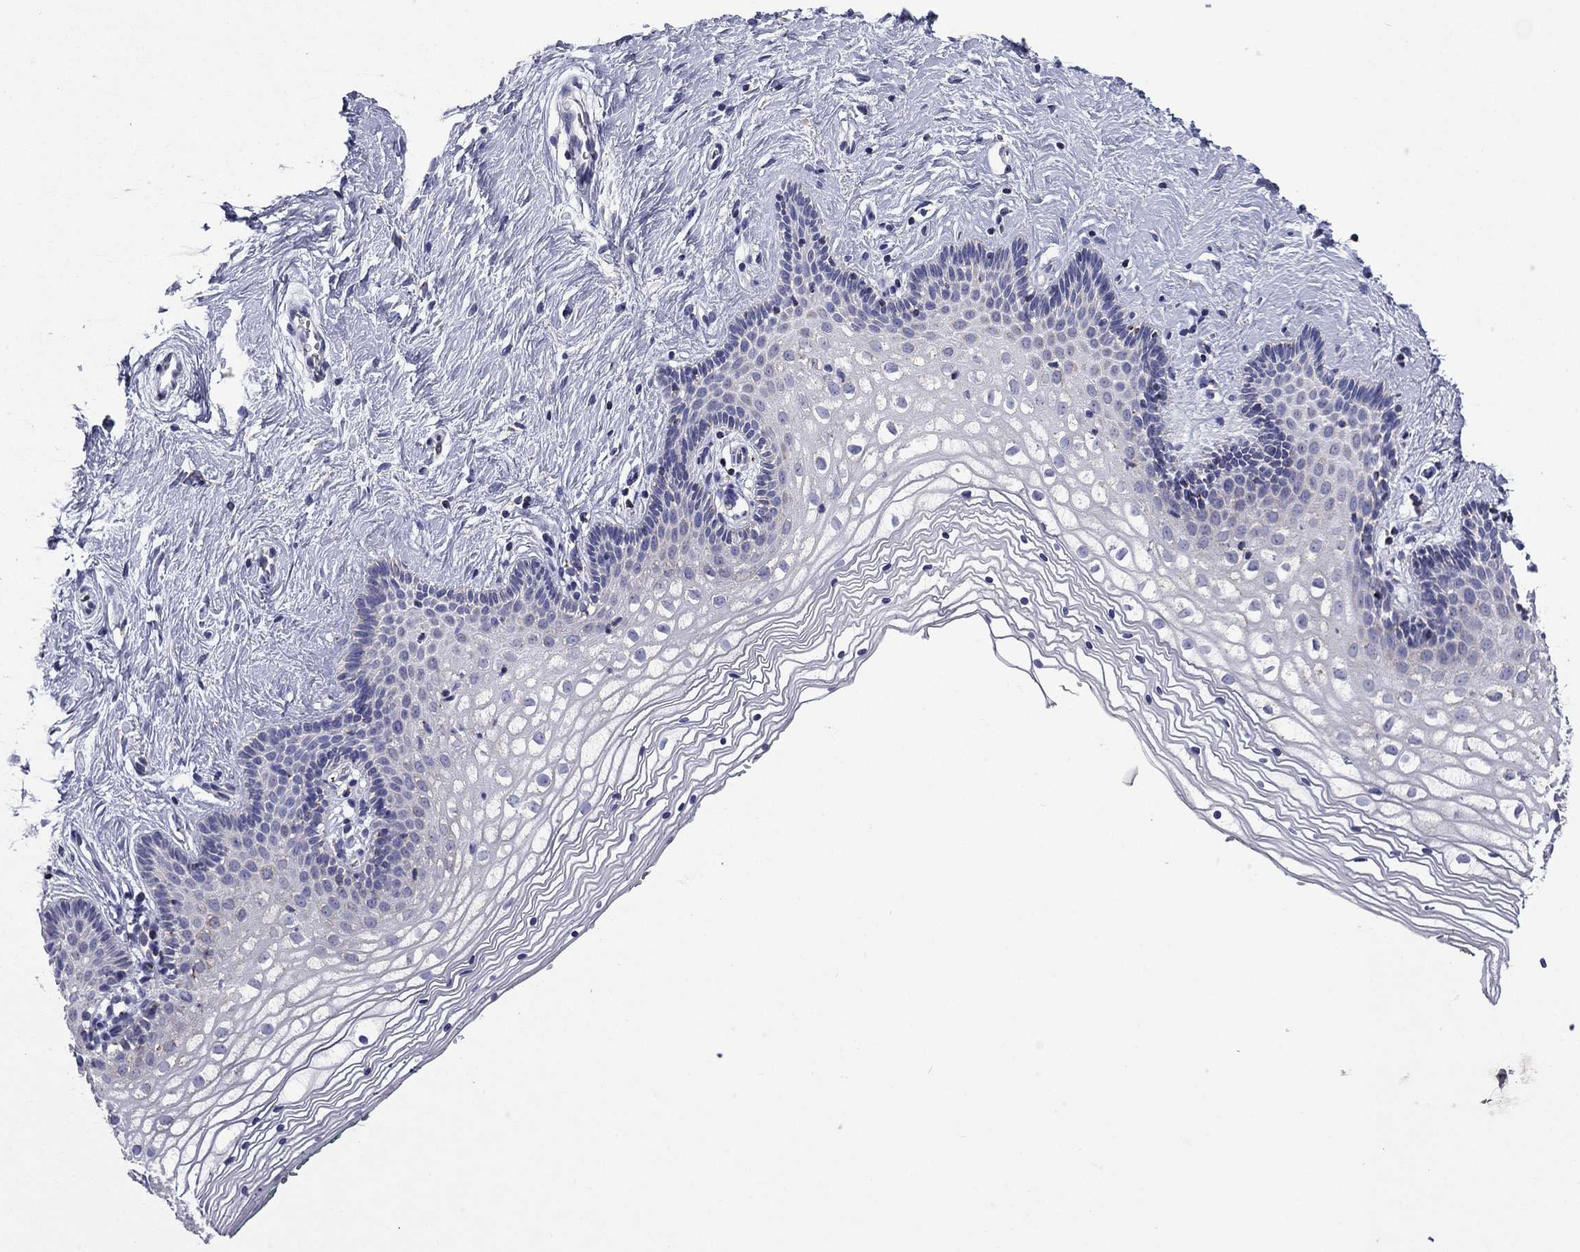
{"staining": {"intensity": "negative", "quantity": "none", "location": "none"}, "tissue": "vagina", "cell_type": "Squamous epithelial cells", "image_type": "normal", "snomed": [{"axis": "morphology", "description": "Normal tissue, NOS"}, {"axis": "topography", "description": "Vagina"}], "caption": "Immunohistochemical staining of unremarkable vagina exhibits no significant positivity in squamous epithelial cells. (Brightfield microscopy of DAB (3,3'-diaminobenzidine) immunohistochemistry (IHC) at high magnification).", "gene": "ACADSB", "patient": {"sex": "female", "age": 36}}